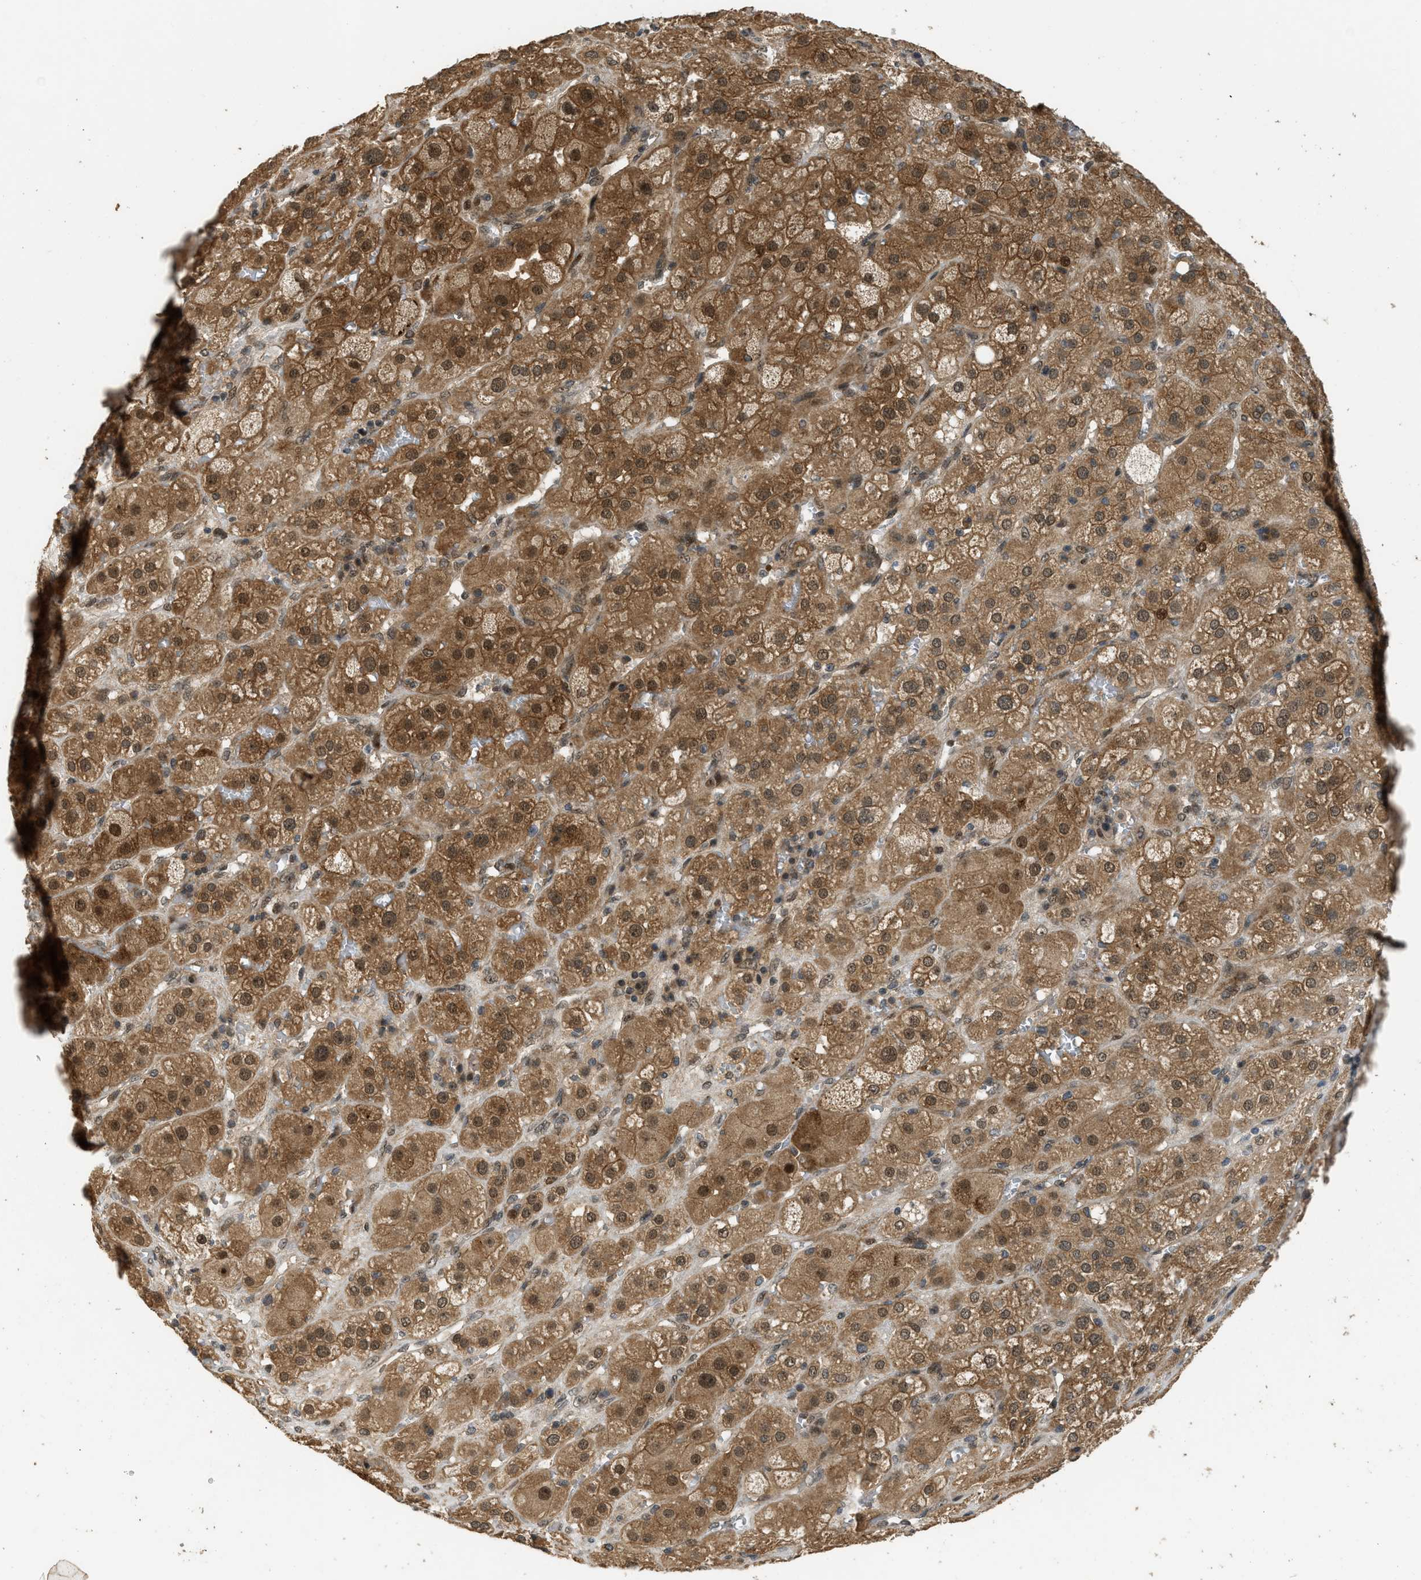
{"staining": {"intensity": "strong", "quantity": ">75%", "location": "cytoplasmic/membranous,nuclear"}, "tissue": "adrenal gland", "cell_type": "Glandular cells", "image_type": "normal", "snomed": [{"axis": "morphology", "description": "Normal tissue, NOS"}, {"axis": "topography", "description": "Adrenal gland"}], "caption": "Immunohistochemical staining of unremarkable human adrenal gland demonstrates >75% levels of strong cytoplasmic/membranous,nuclear protein expression in approximately >75% of glandular cells.", "gene": "GET1", "patient": {"sex": "female", "age": 47}}